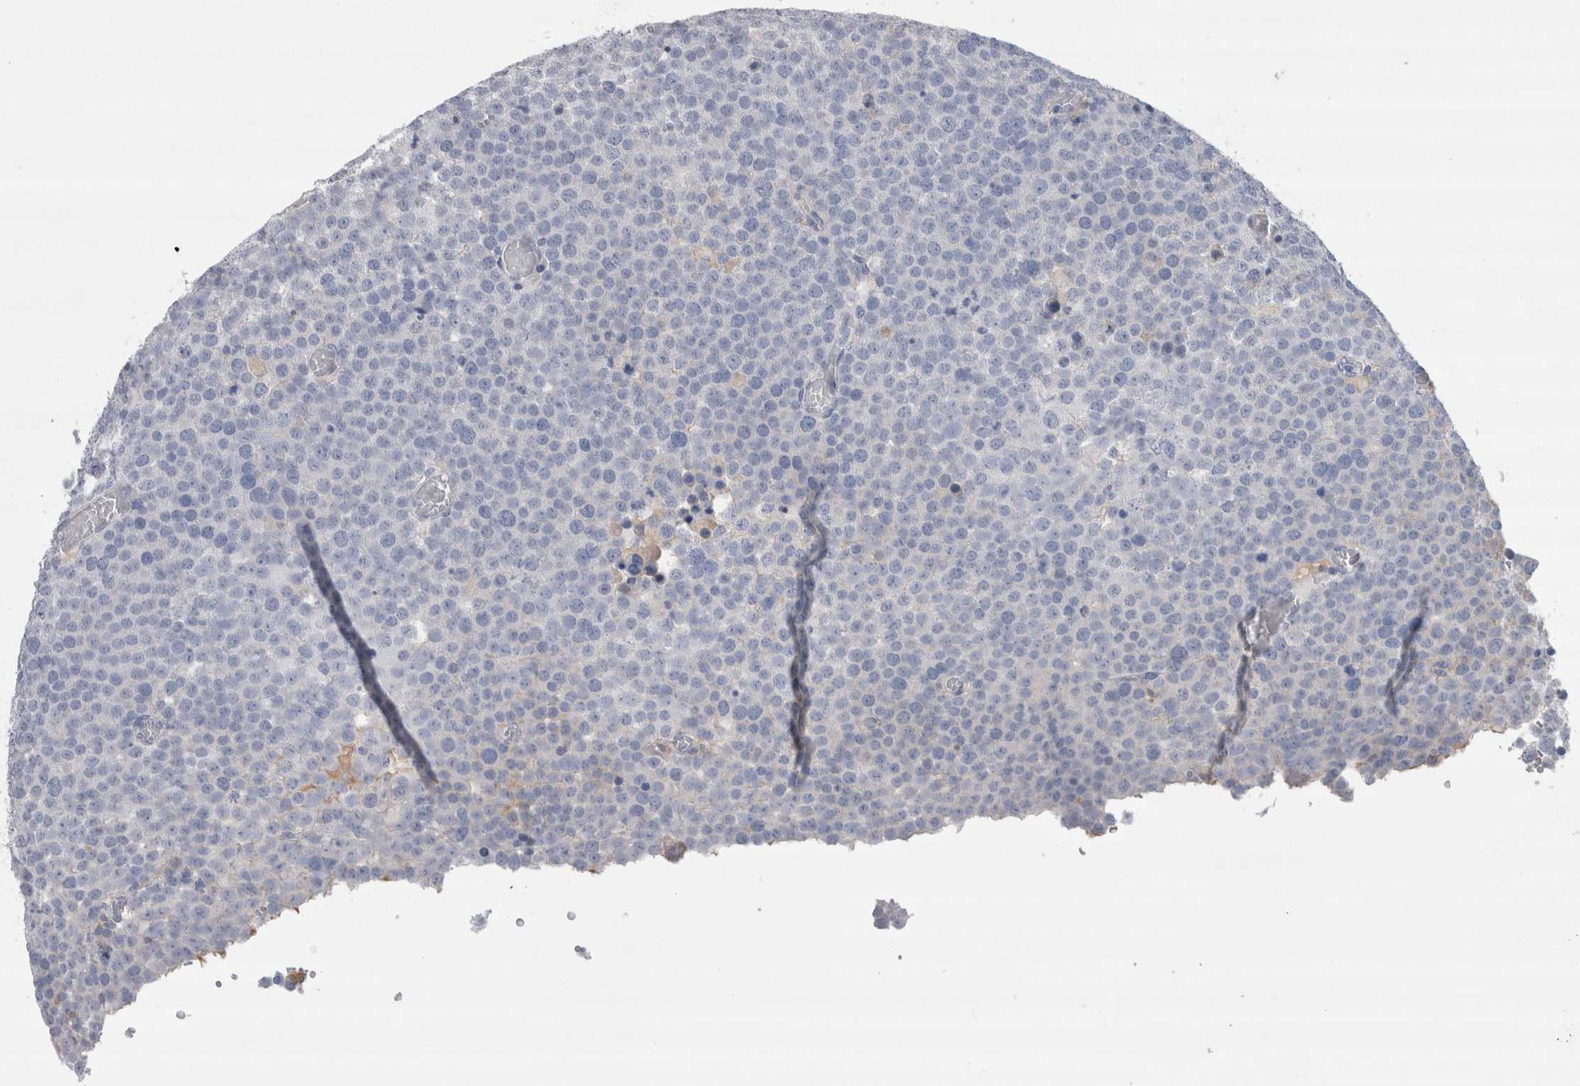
{"staining": {"intensity": "negative", "quantity": "none", "location": "none"}, "tissue": "testis cancer", "cell_type": "Tumor cells", "image_type": "cancer", "snomed": [{"axis": "morphology", "description": "Seminoma, NOS"}, {"axis": "topography", "description": "Testis"}], "caption": "A micrograph of human seminoma (testis) is negative for staining in tumor cells. Nuclei are stained in blue.", "gene": "REG1A", "patient": {"sex": "male", "age": 71}}